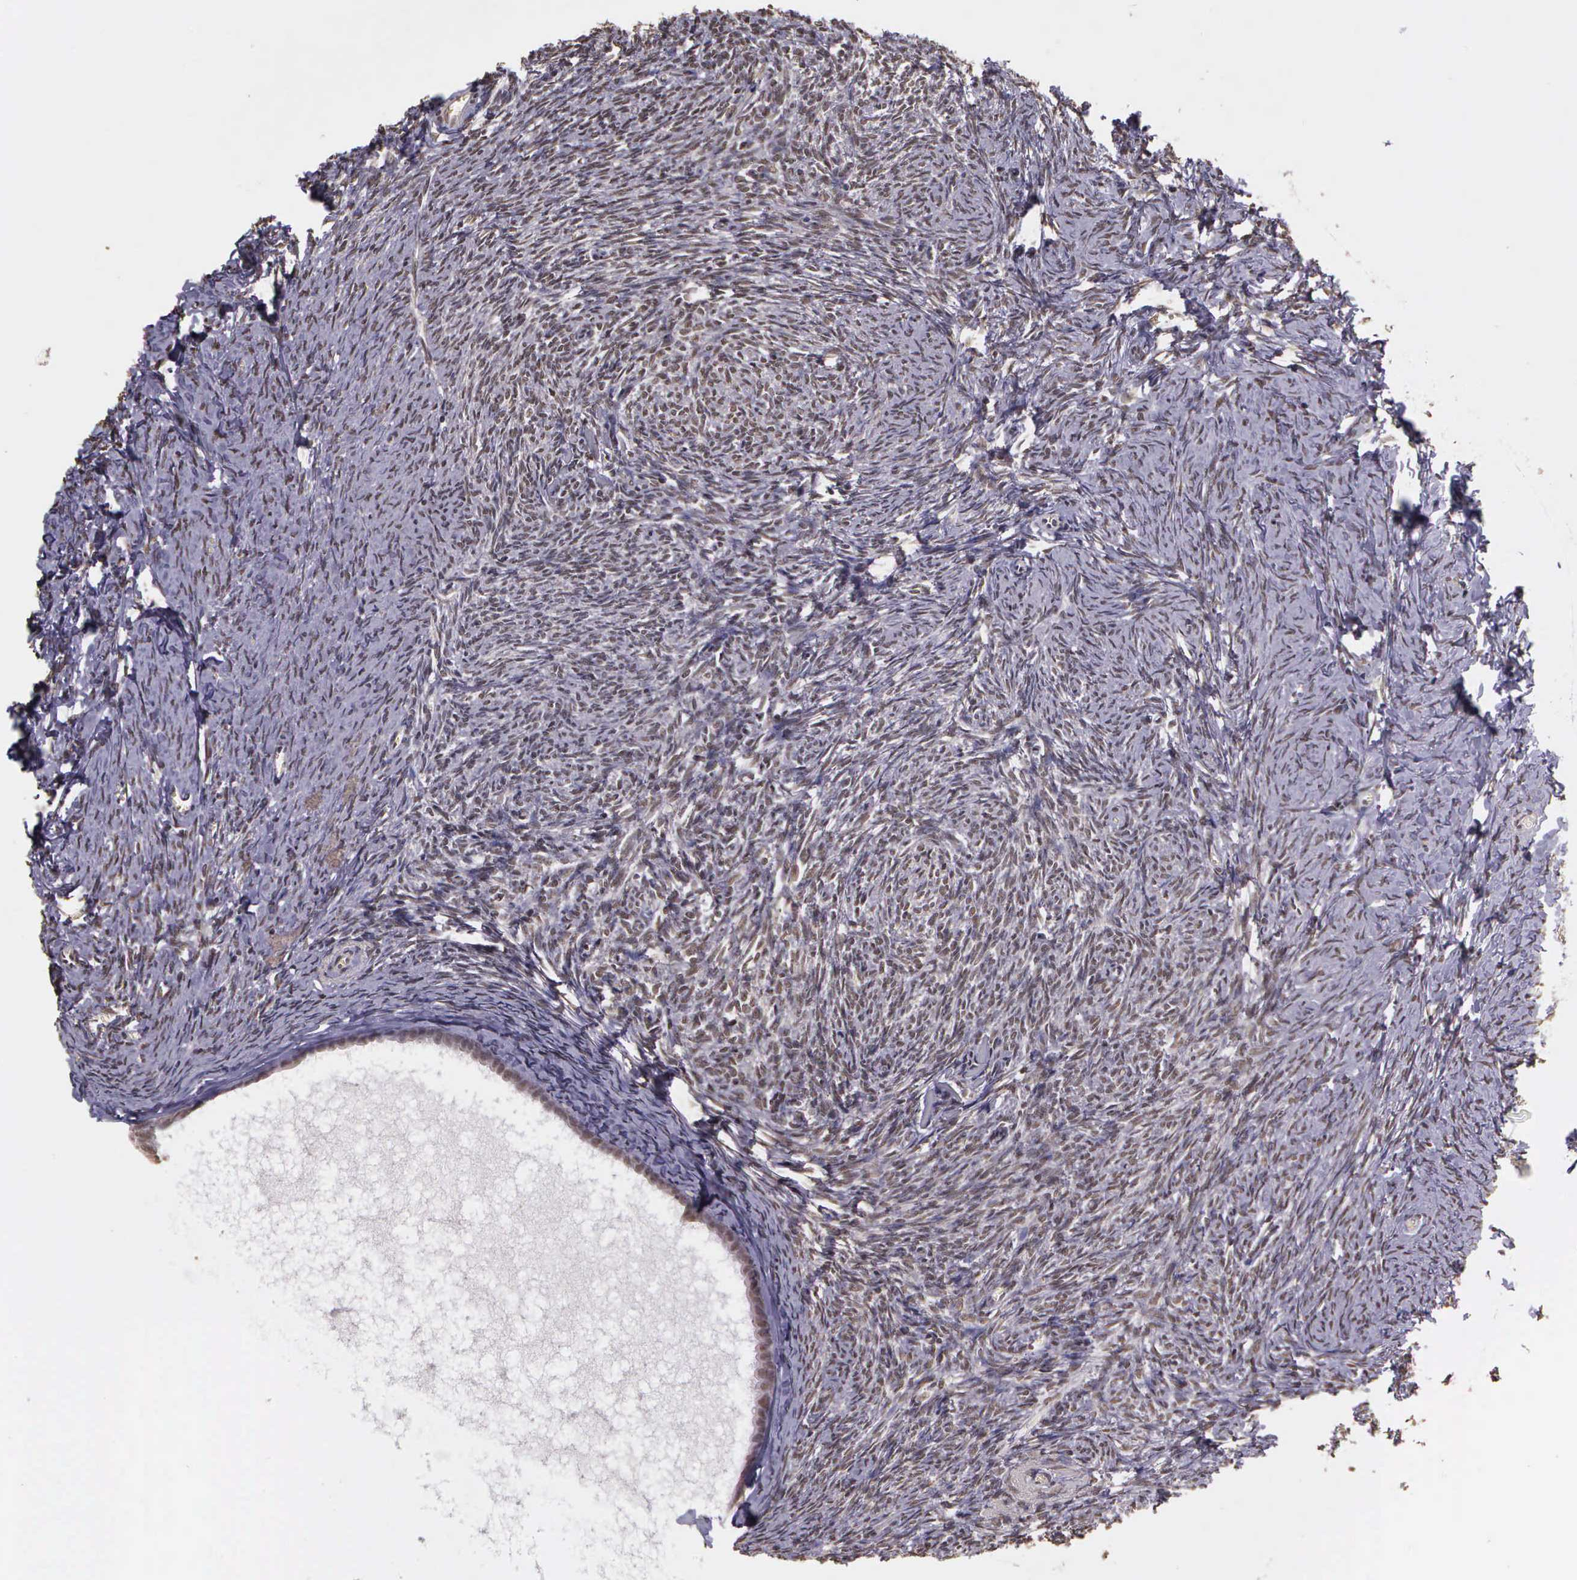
{"staining": {"intensity": "negative", "quantity": "none", "location": "none"}, "tissue": "ovary", "cell_type": "Follicle cells", "image_type": "normal", "snomed": [{"axis": "morphology", "description": "Normal tissue, NOS"}, {"axis": "topography", "description": "Ovary"}], "caption": "Immunohistochemistry (IHC) micrograph of unremarkable ovary stained for a protein (brown), which displays no expression in follicle cells.", "gene": "ARMCX5", "patient": {"sex": "female", "age": 54}}